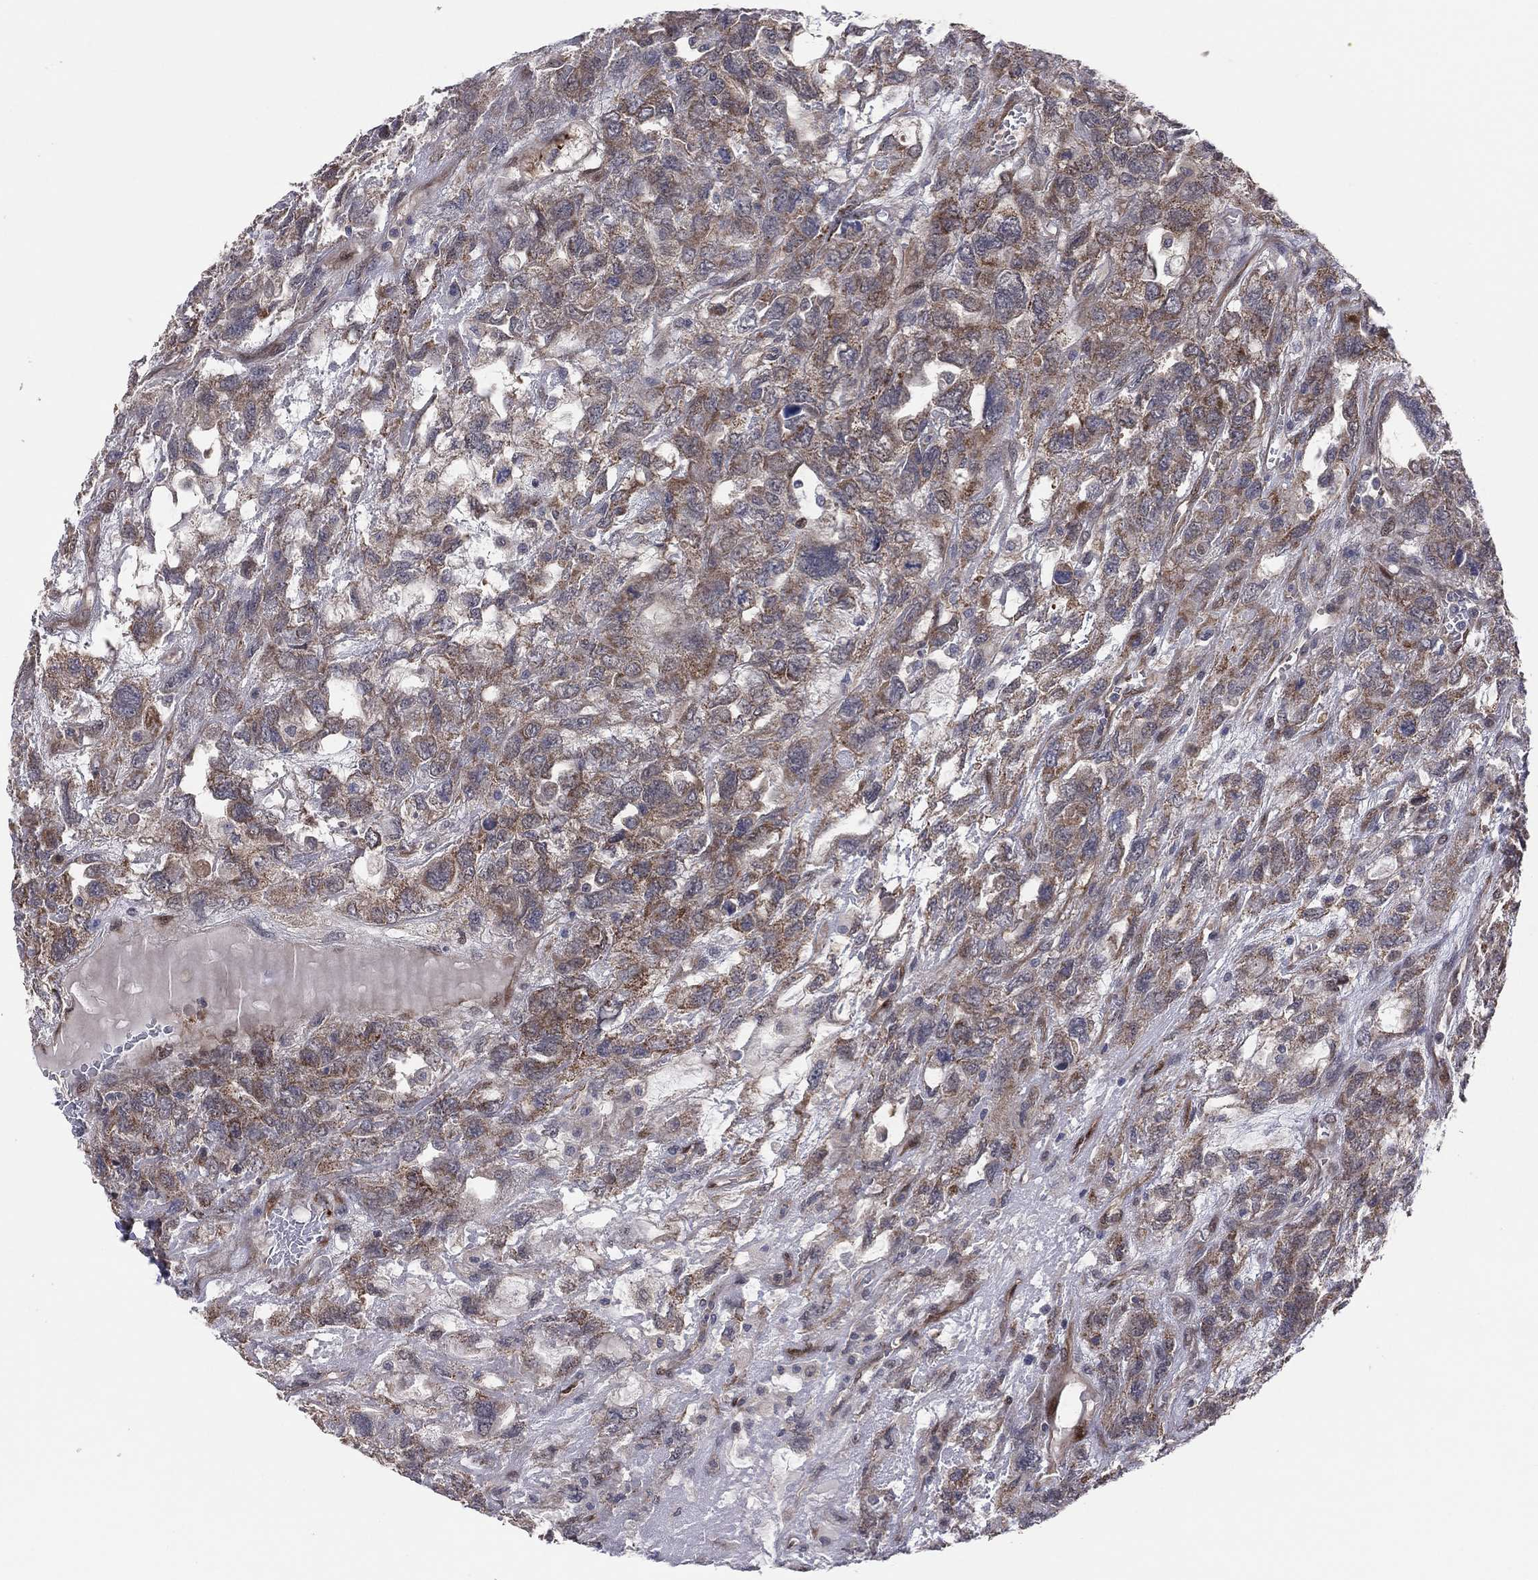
{"staining": {"intensity": "moderate", "quantity": "25%-75%", "location": "cytoplasmic/membranous"}, "tissue": "testis cancer", "cell_type": "Tumor cells", "image_type": "cancer", "snomed": [{"axis": "morphology", "description": "Seminoma, NOS"}, {"axis": "topography", "description": "Testis"}], "caption": "An image showing moderate cytoplasmic/membranous positivity in approximately 25%-75% of tumor cells in testis cancer (seminoma), as visualized by brown immunohistochemical staining.", "gene": "SNCG", "patient": {"sex": "male", "age": 52}}